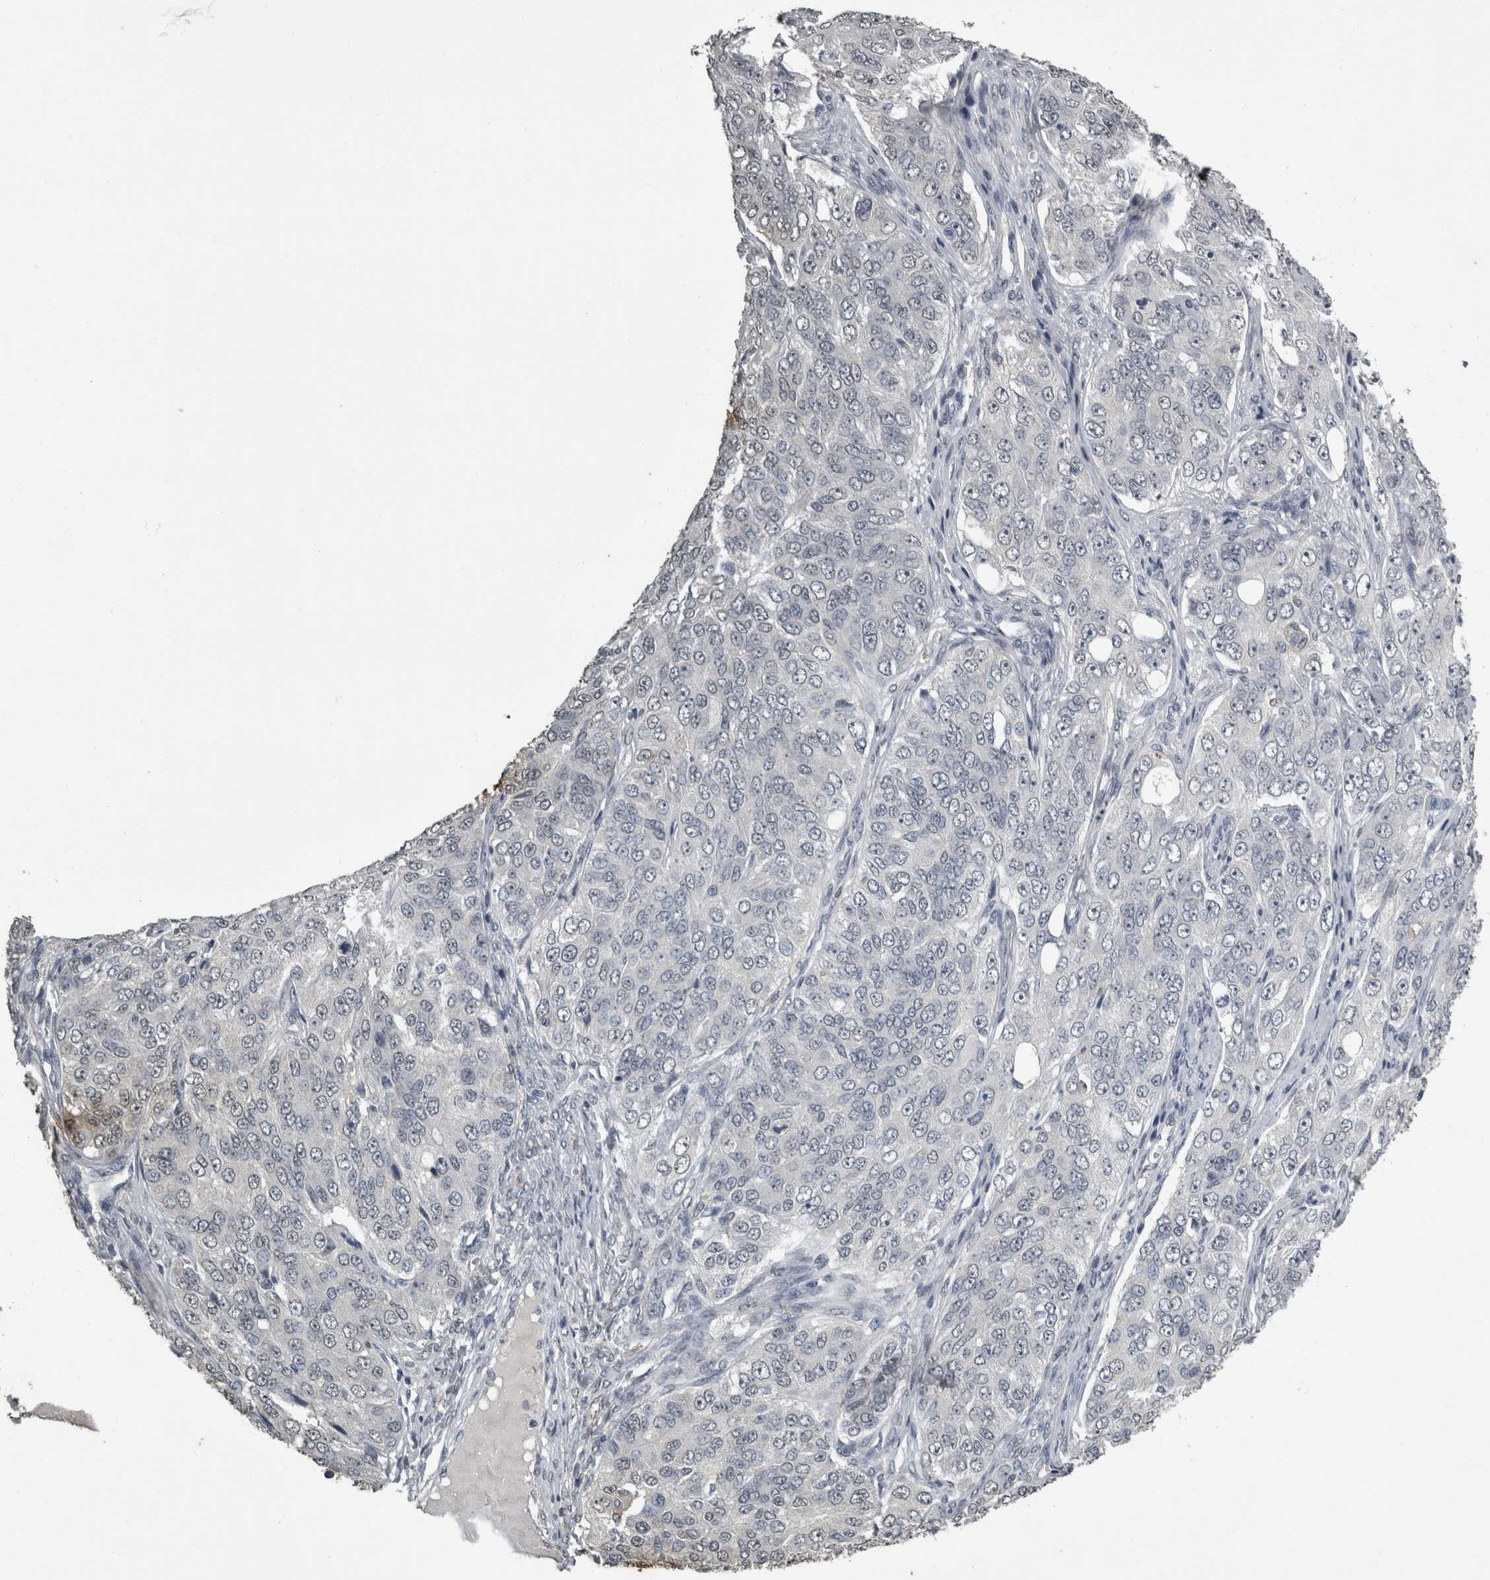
{"staining": {"intensity": "negative", "quantity": "none", "location": "none"}, "tissue": "ovarian cancer", "cell_type": "Tumor cells", "image_type": "cancer", "snomed": [{"axis": "morphology", "description": "Carcinoma, endometroid"}, {"axis": "topography", "description": "Ovary"}], "caption": "High power microscopy histopathology image of an immunohistochemistry image of ovarian cancer (endometroid carcinoma), revealing no significant expression in tumor cells. (DAB (3,3'-diaminobenzidine) IHC visualized using brightfield microscopy, high magnification).", "gene": "PIK3AP1", "patient": {"sex": "female", "age": 51}}